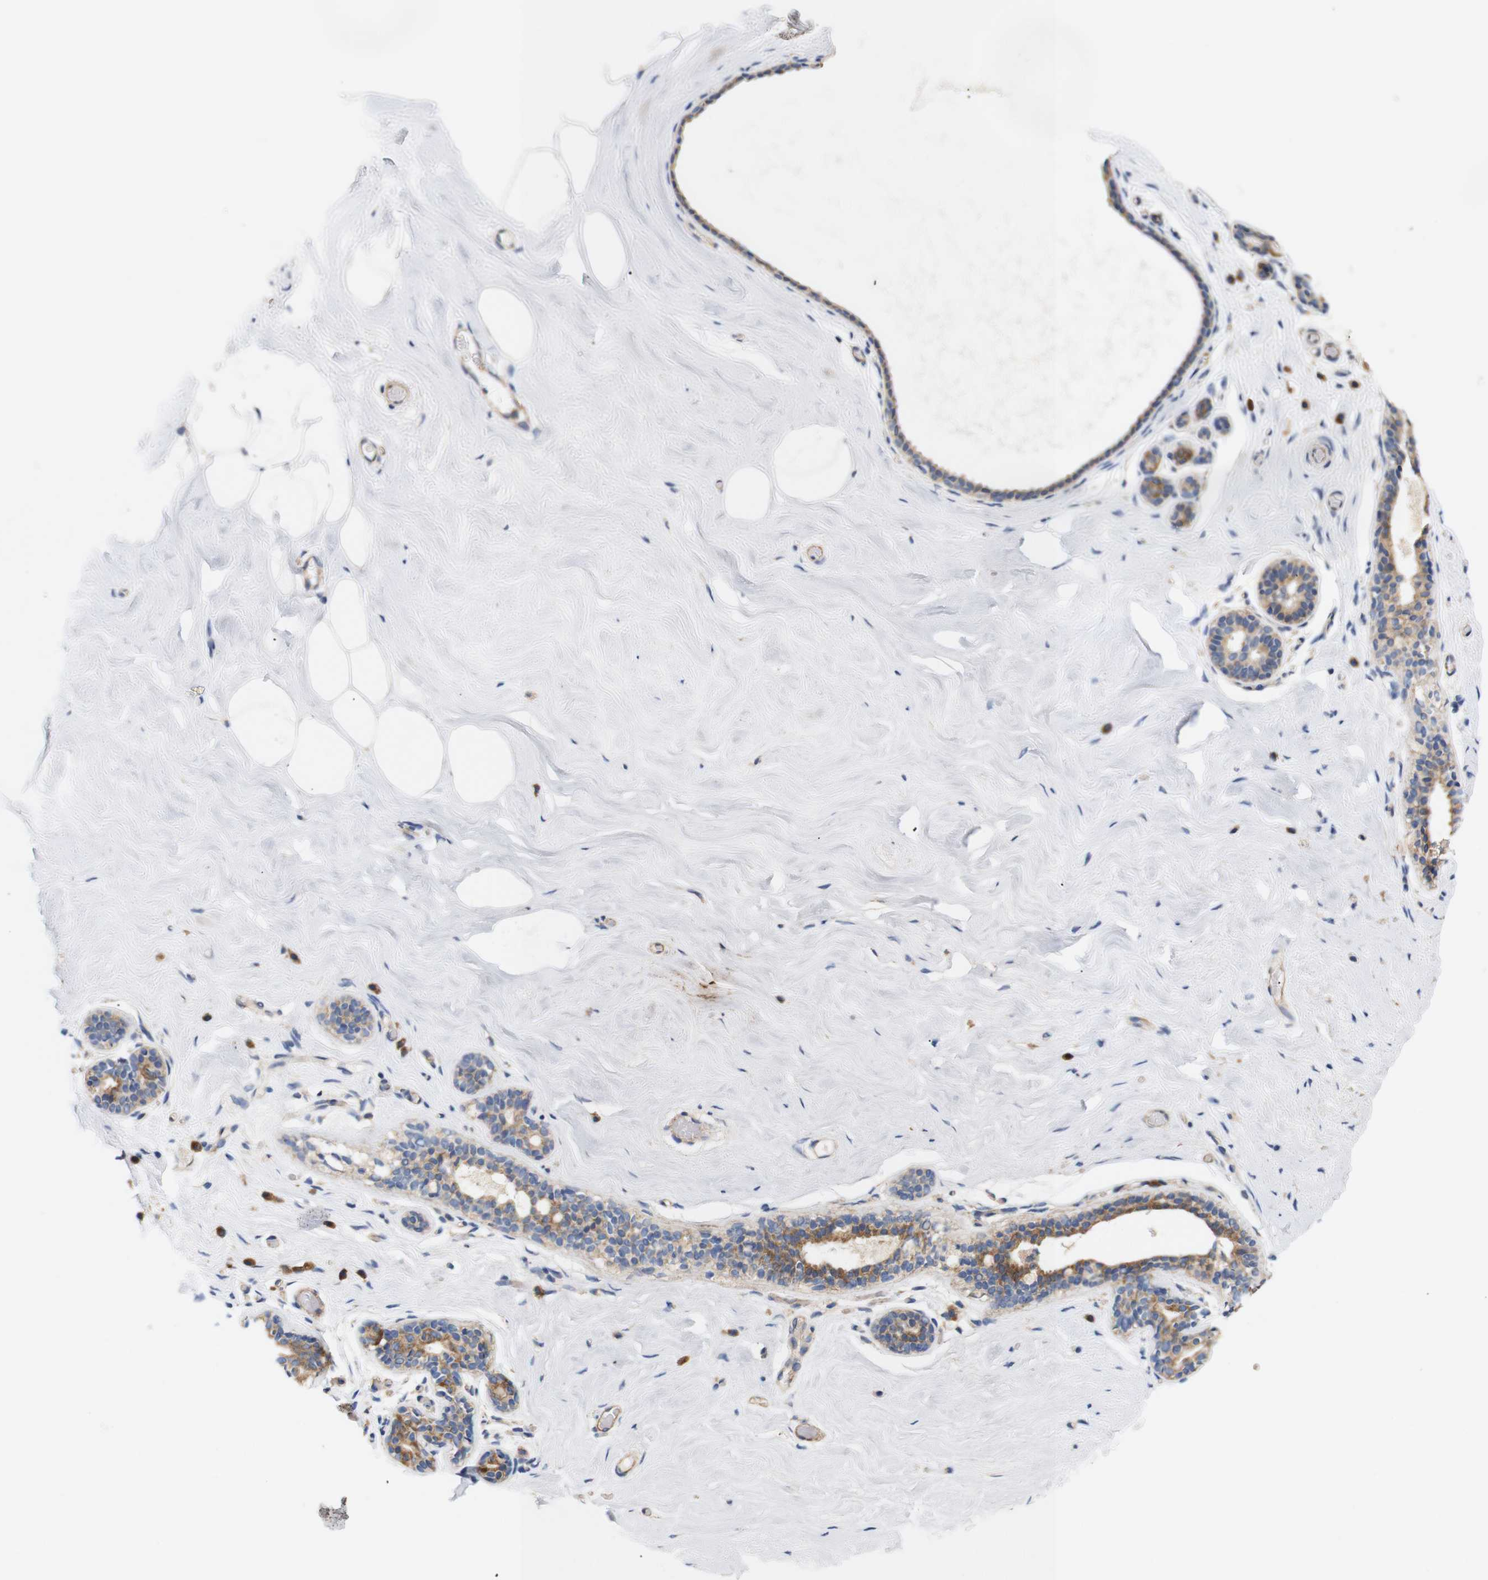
{"staining": {"intensity": "negative", "quantity": "none", "location": "none"}, "tissue": "breast", "cell_type": "Adipocytes", "image_type": "normal", "snomed": [{"axis": "morphology", "description": "Normal tissue, NOS"}, {"axis": "topography", "description": "Breast"}], "caption": "An image of breast stained for a protein shows no brown staining in adipocytes.", "gene": "TRIM5", "patient": {"sex": "female", "age": 75}}